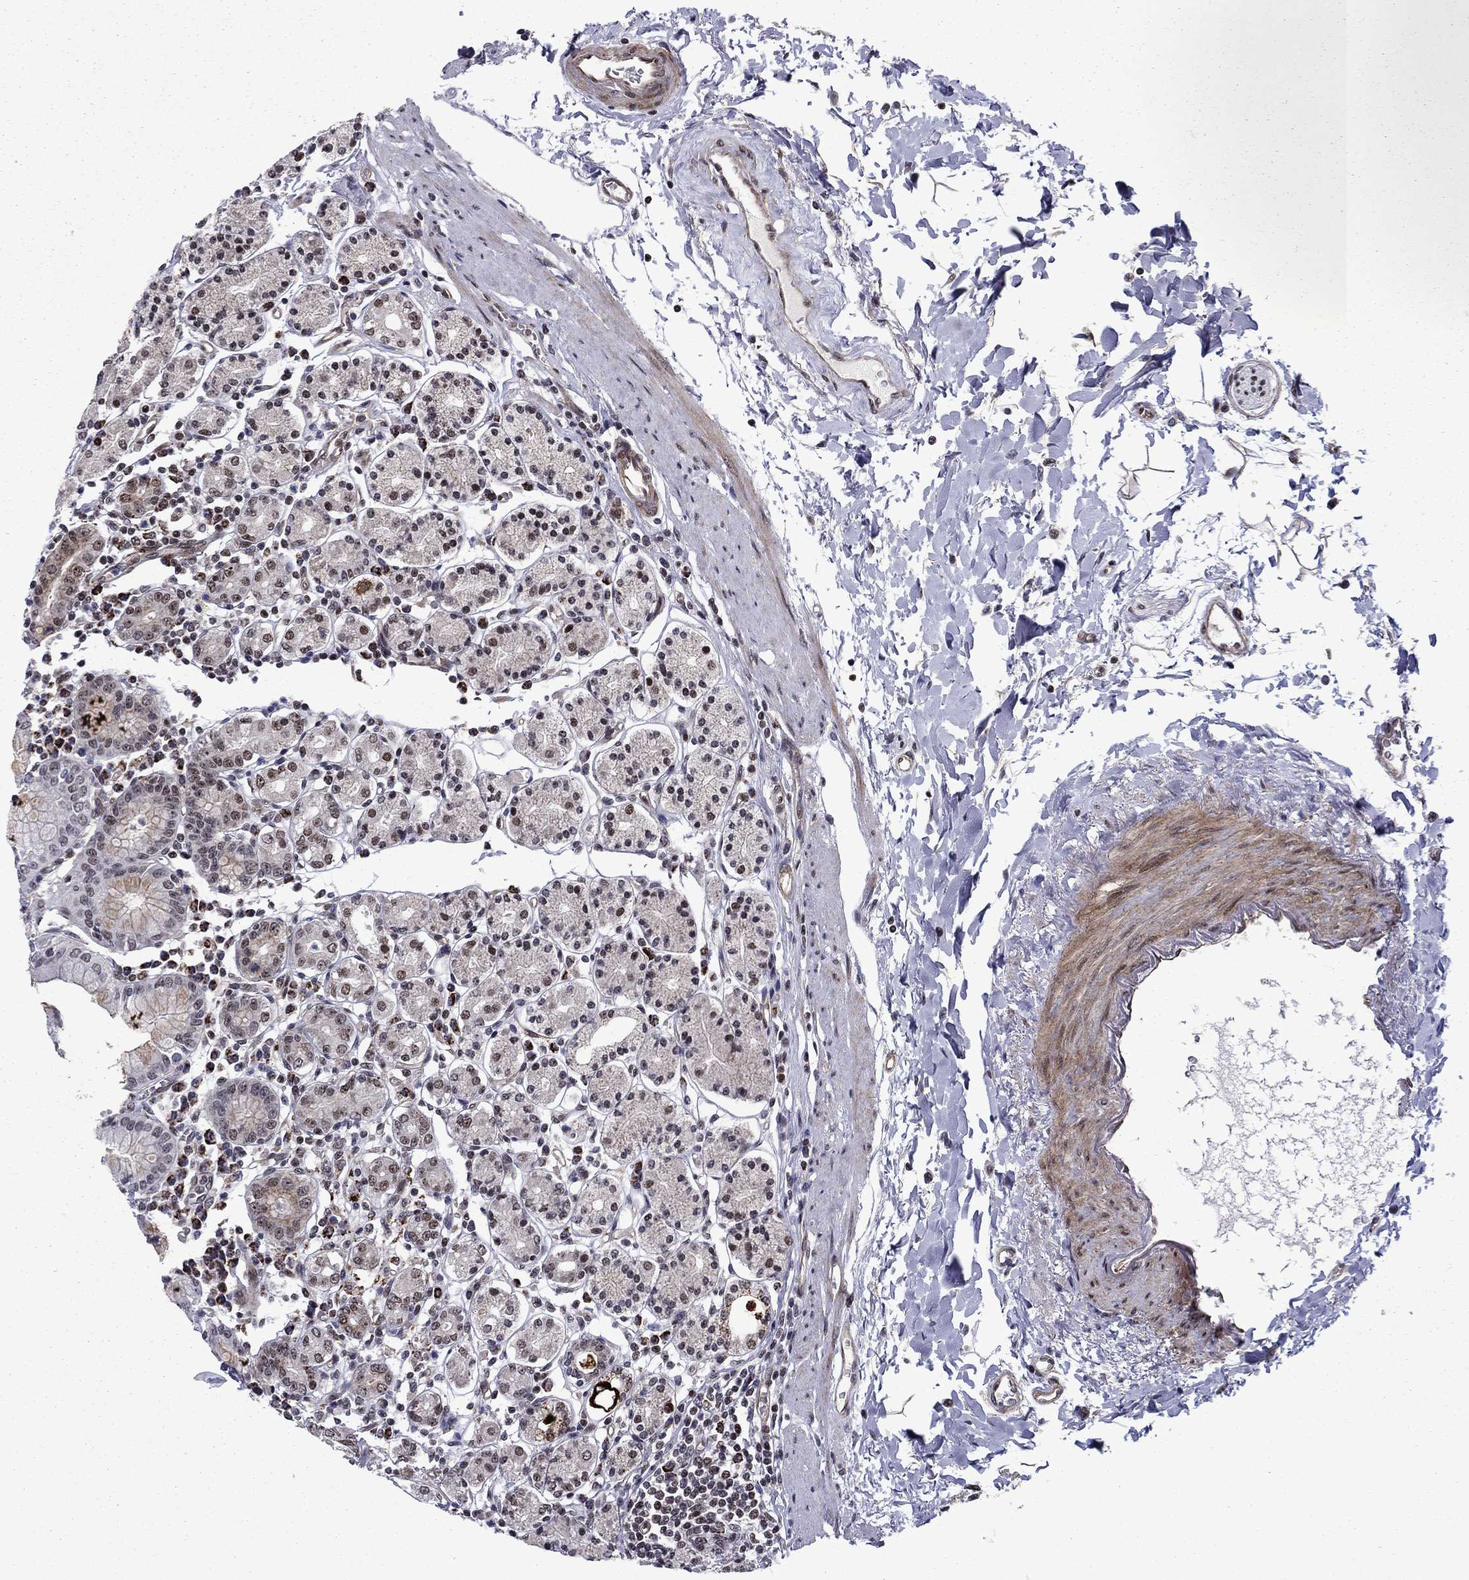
{"staining": {"intensity": "moderate", "quantity": "25%-75%", "location": "nuclear"}, "tissue": "stomach", "cell_type": "Glandular cells", "image_type": "normal", "snomed": [{"axis": "morphology", "description": "Normal tissue, NOS"}, {"axis": "topography", "description": "Stomach, upper"}, {"axis": "topography", "description": "Stomach"}], "caption": "Immunohistochemistry (DAB) staining of unremarkable stomach exhibits moderate nuclear protein staining in about 25%-75% of glandular cells. (DAB IHC with brightfield microscopy, high magnification).", "gene": "SURF2", "patient": {"sex": "male", "age": 62}}